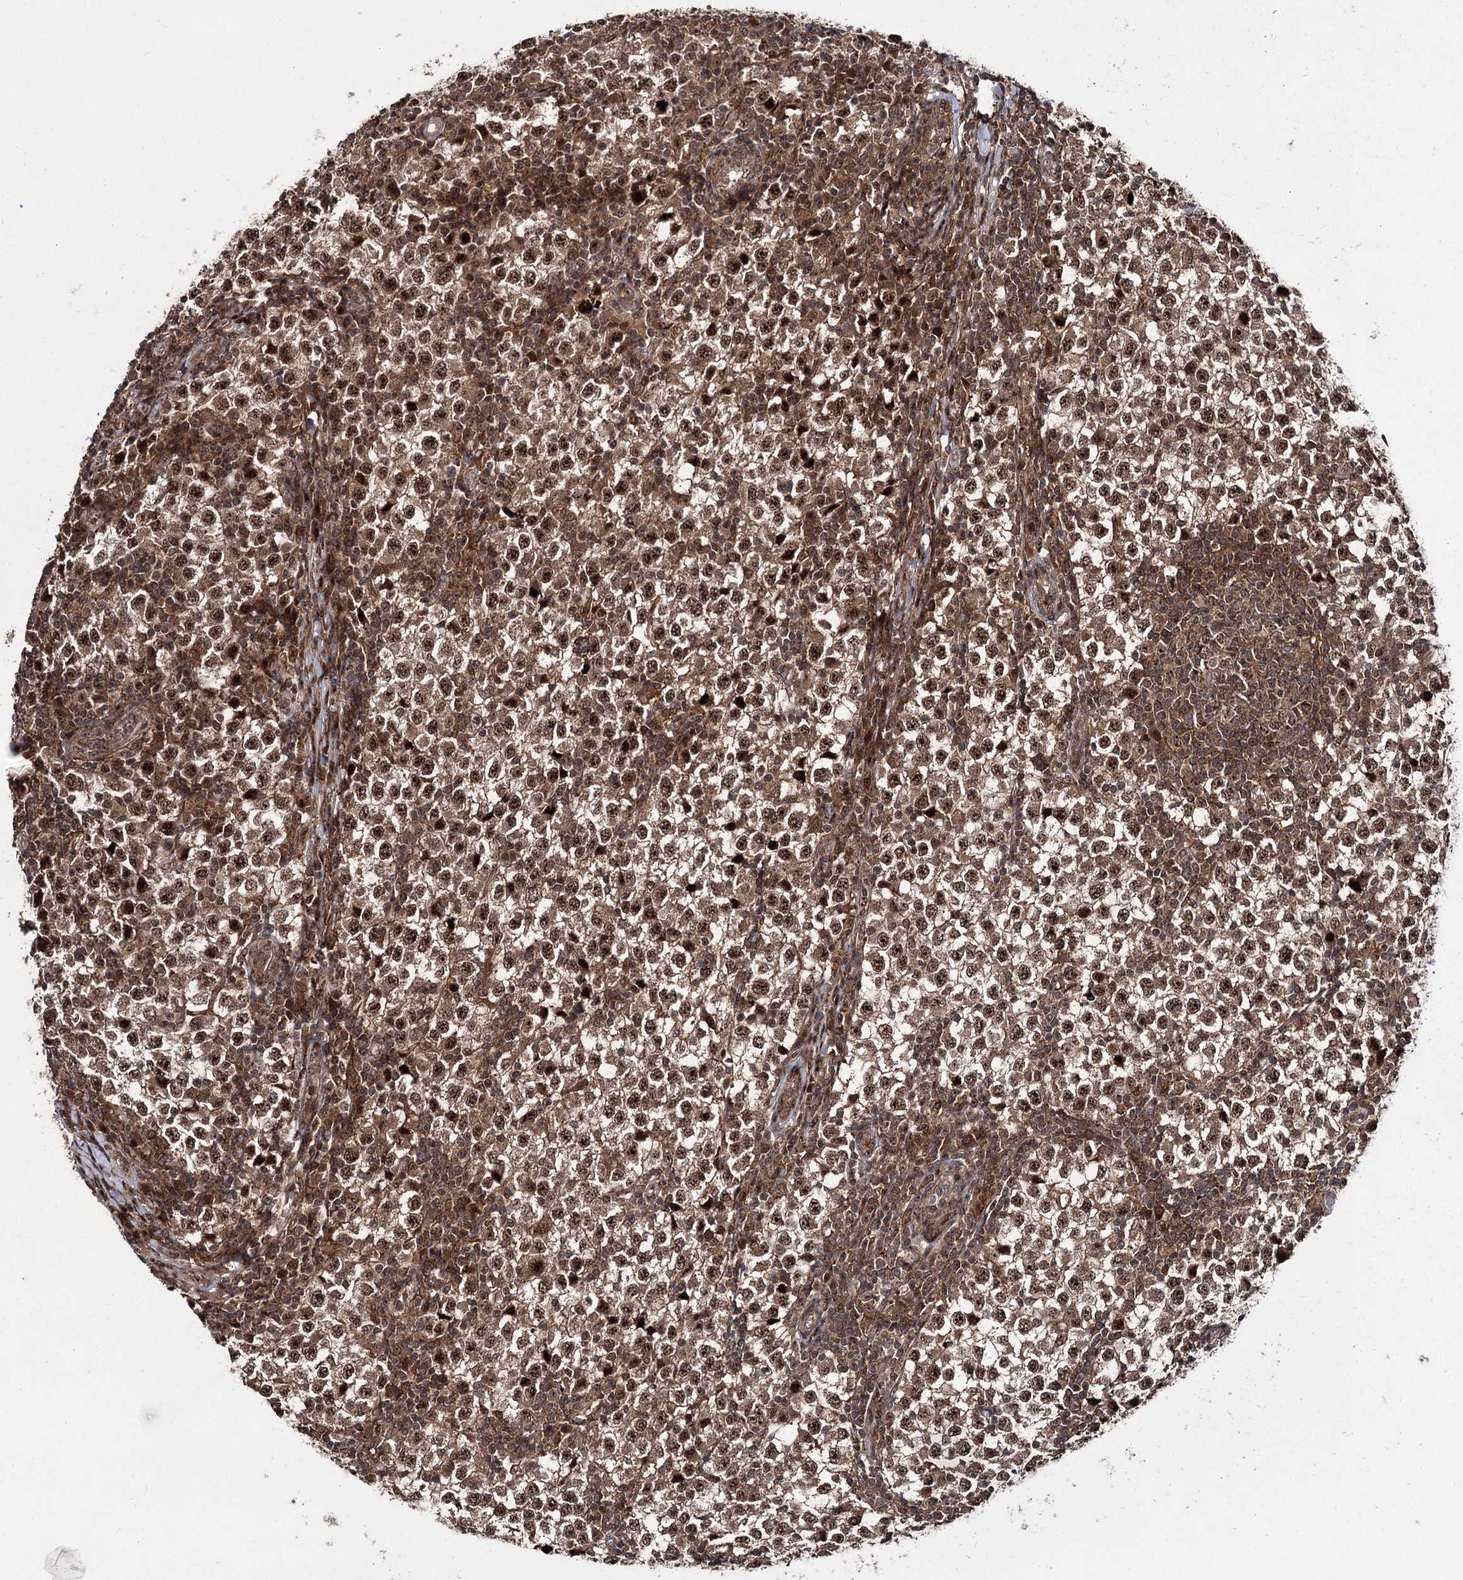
{"staining": {"intensity": "strong", "quantity": ">75%", "location": "cytoplasmic/membranous,nuclear"}, "tissue": "testis cancer", "cell_type": "Tumor cells", "image_type": "cancer", "snomed": [{"axis": "morphology", "description": "Seminoma, NOS"}, {"axis": "topography", "description": "Testis"}], "caption": "Immunohistochemical staining of testis cancer (seminoma) displays strong cytoplasmic/membranous and nuclear protein staining in approximately >75% of tumor cells.", "gene": "MKNK2", "patient": {"sex": "male", "age": 65}}